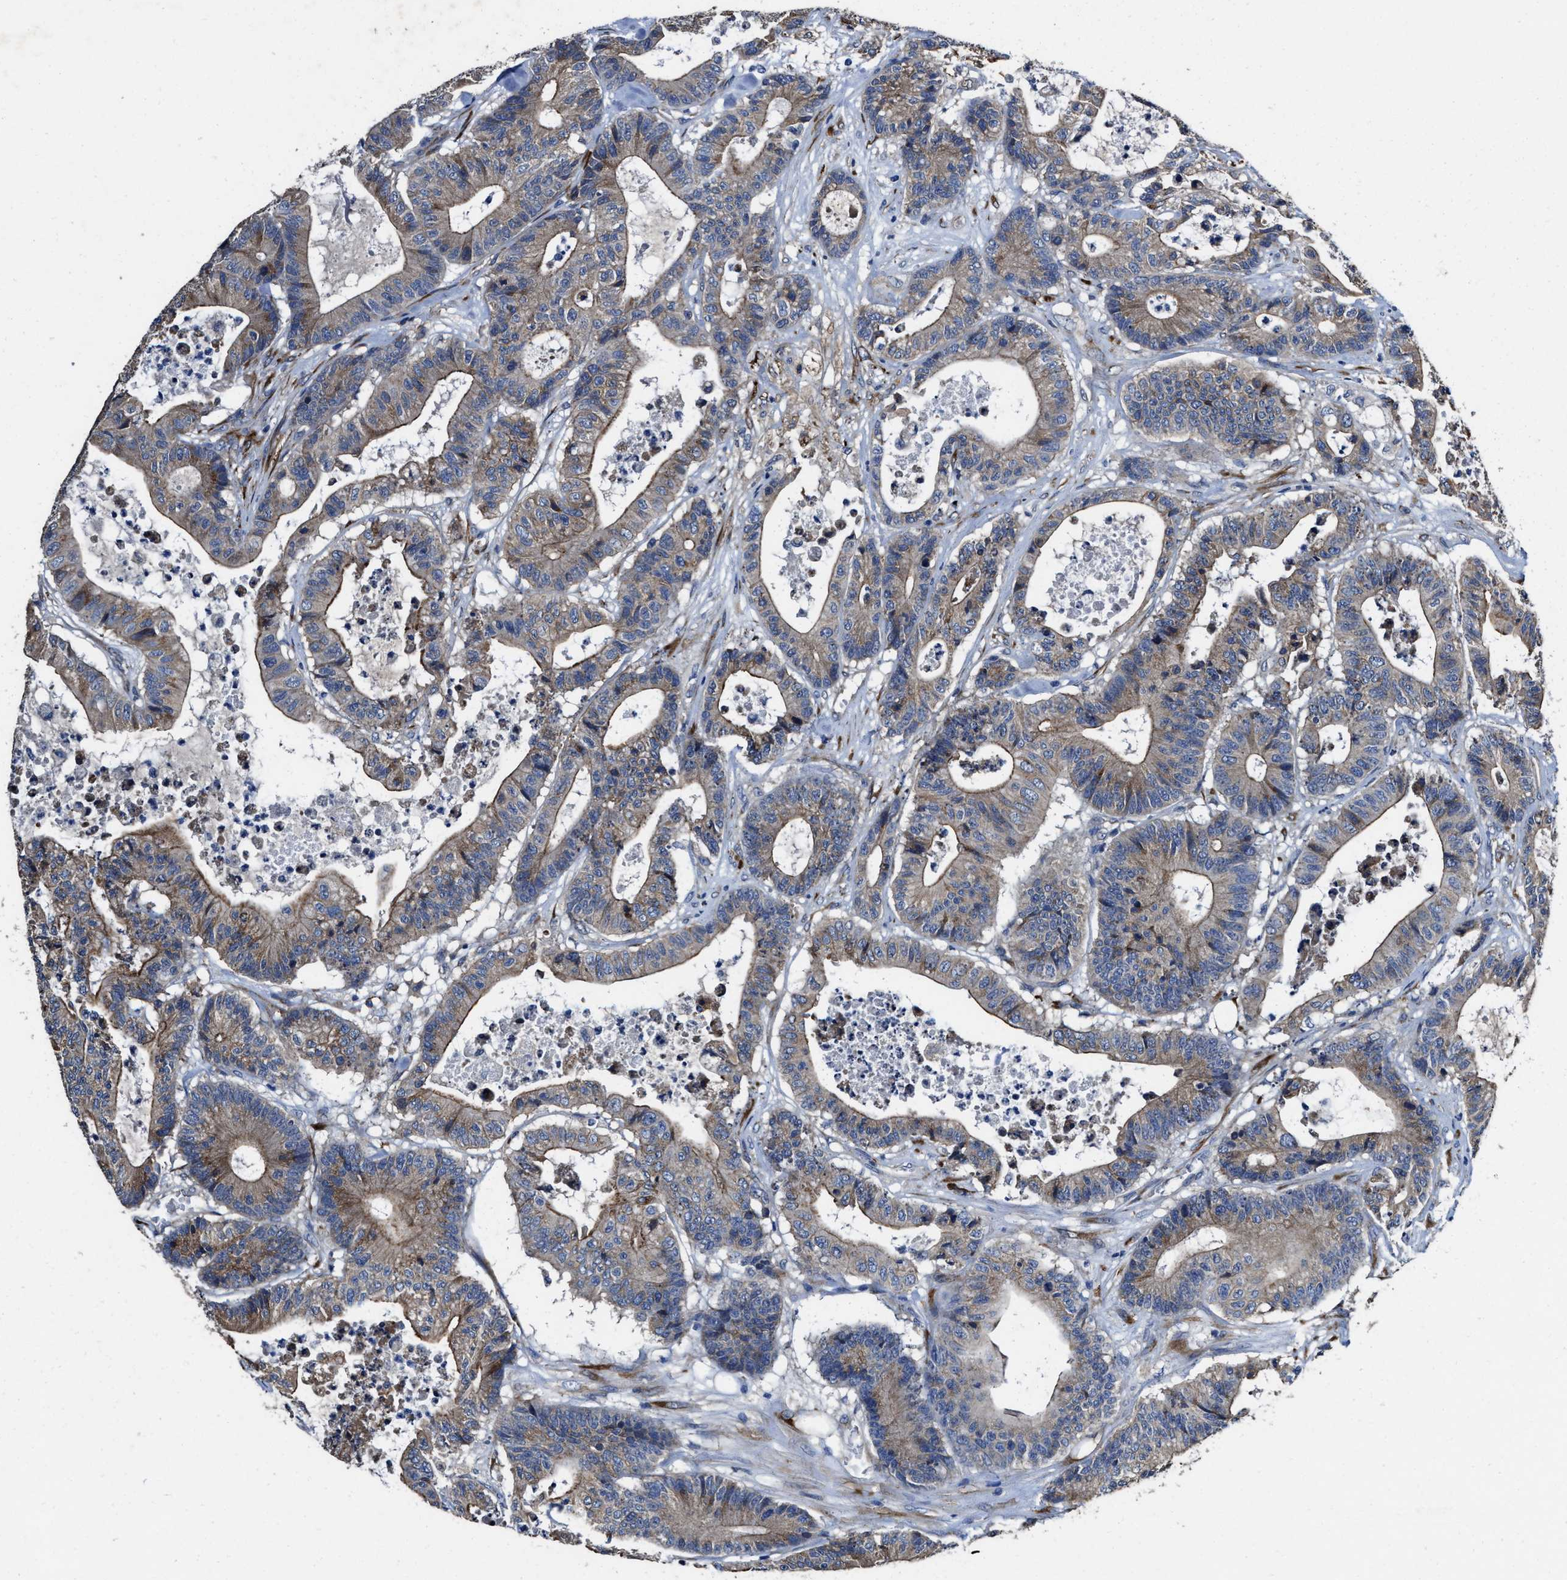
{"staining": {"intensity": "moderate", "quantity": ">75%", "location": "cytoplasmic/membranous"}, "tissue": "colorectal cancer", "cell_type": "Tumor cells", "image_type": "cancer", "snomed": [{"axis": "morphology", "description": "Adenocarcinoma, NOS"}, {"axis": "topography", "description": "Colon"}], "caption": "Colorectal adenocarcinoma stained for a protein (brown) reveals moderate cytoplasmic/membranous positive positivity in approximately >75% of tumor cells.", "gene": "IDNK", "patient": {"sex": "female", "age": 84}}